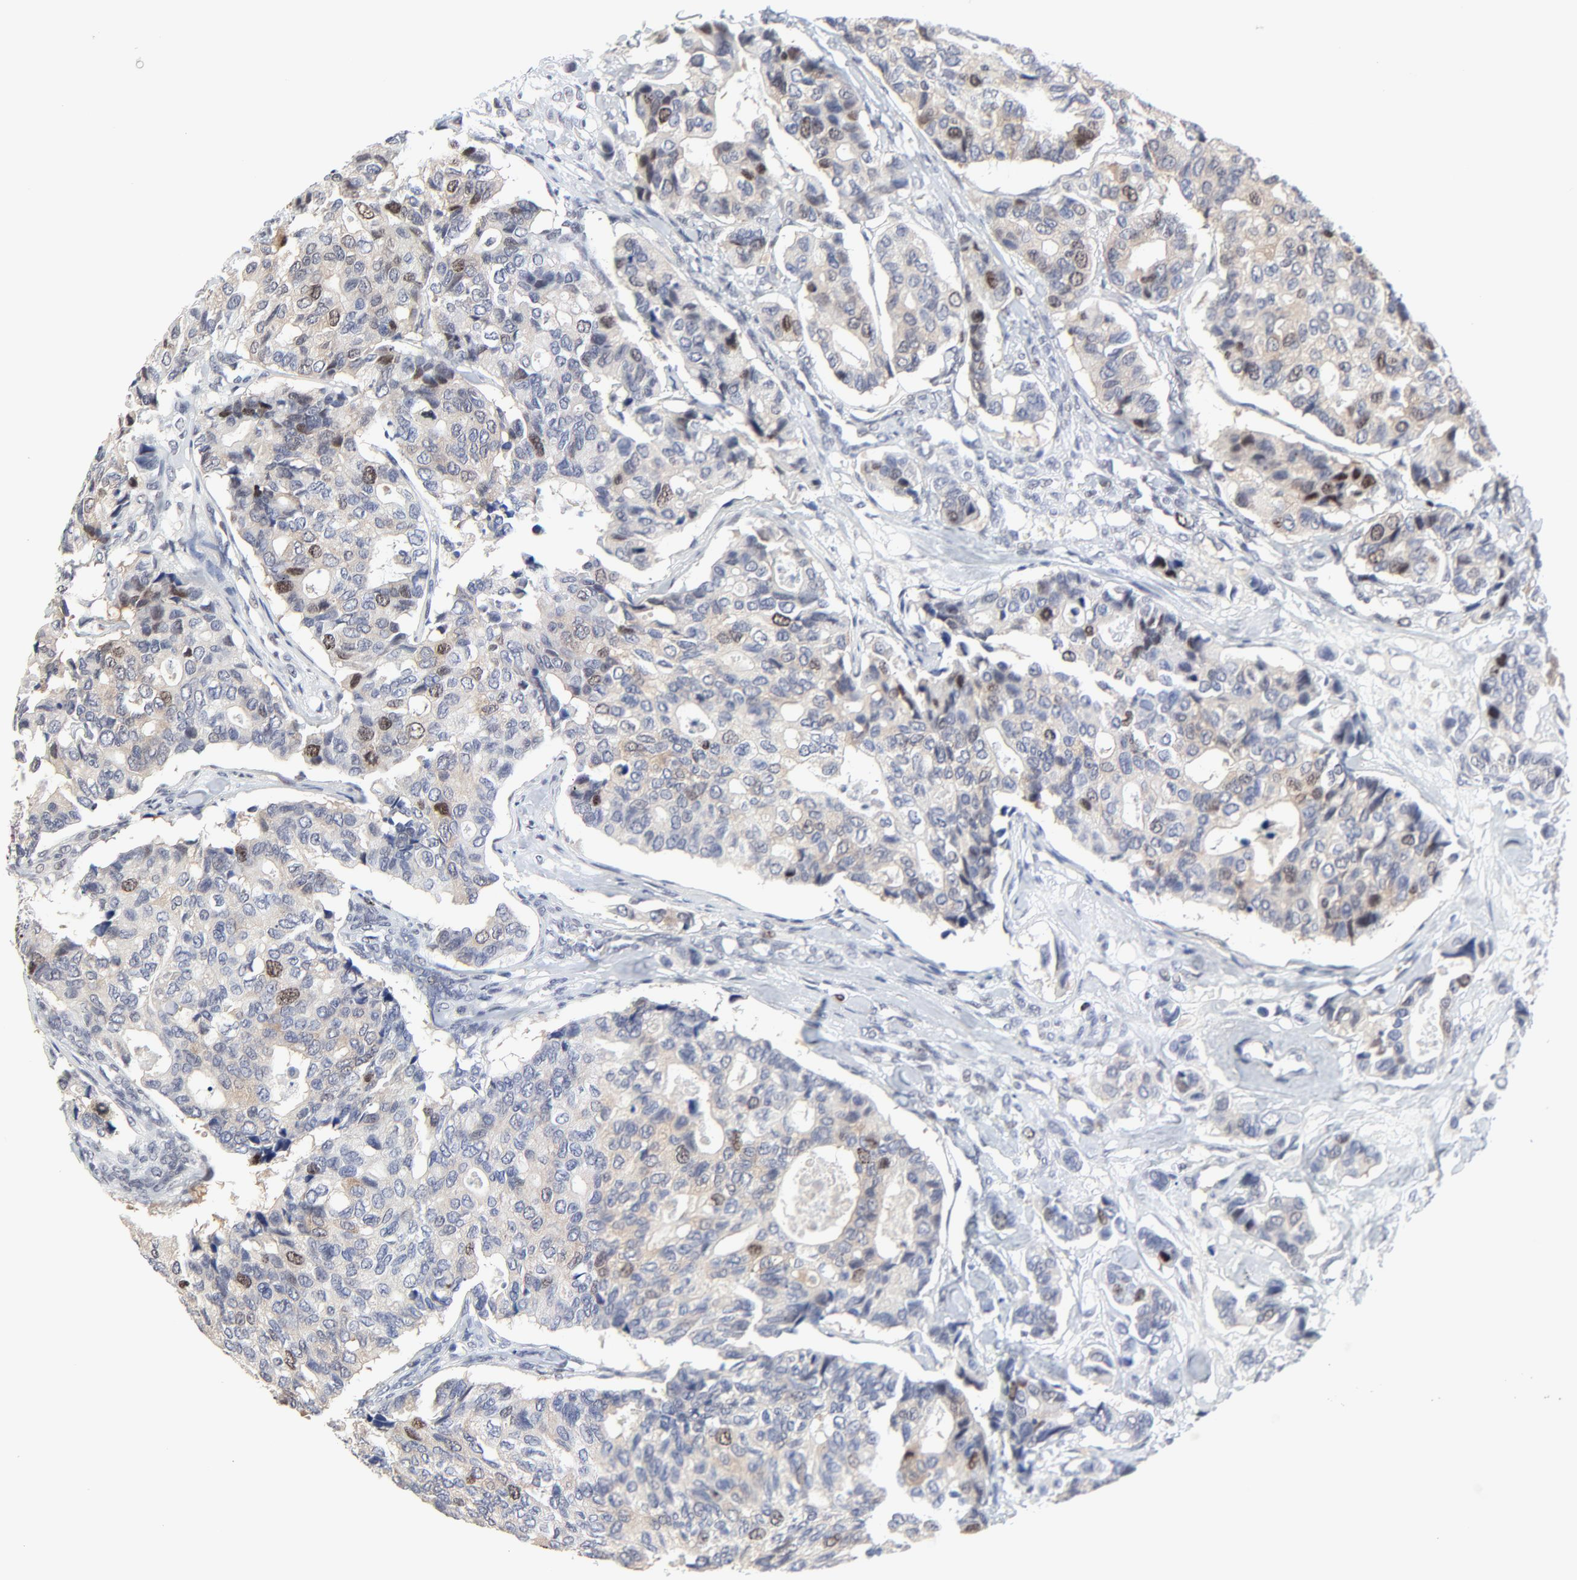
{"staining": {"intensity": "weak", "quantity": "25%-75%", "location": "cytoplasmic/membranous,nuclear"}, "tissue": "breast cancer", "cell_type": "Tumor cells", "image_type": "cancer", "snomed": [{"axis": "morphology", "description": "Duct carcinoma"}, {"axis": "topography", "description": "Breast"}], "caption": "This image exhibits breast invasive ductal carcinoma stained with immunohistochemistry (IHC) to label a protein in brown. The cytoplasmic/membranous and nuclear of tumor cells show weak positivity for the protein. Nuclei are counter-stained blue.", "gene": "ZNF589", "patient": {"sex": "female", "age": 69}}